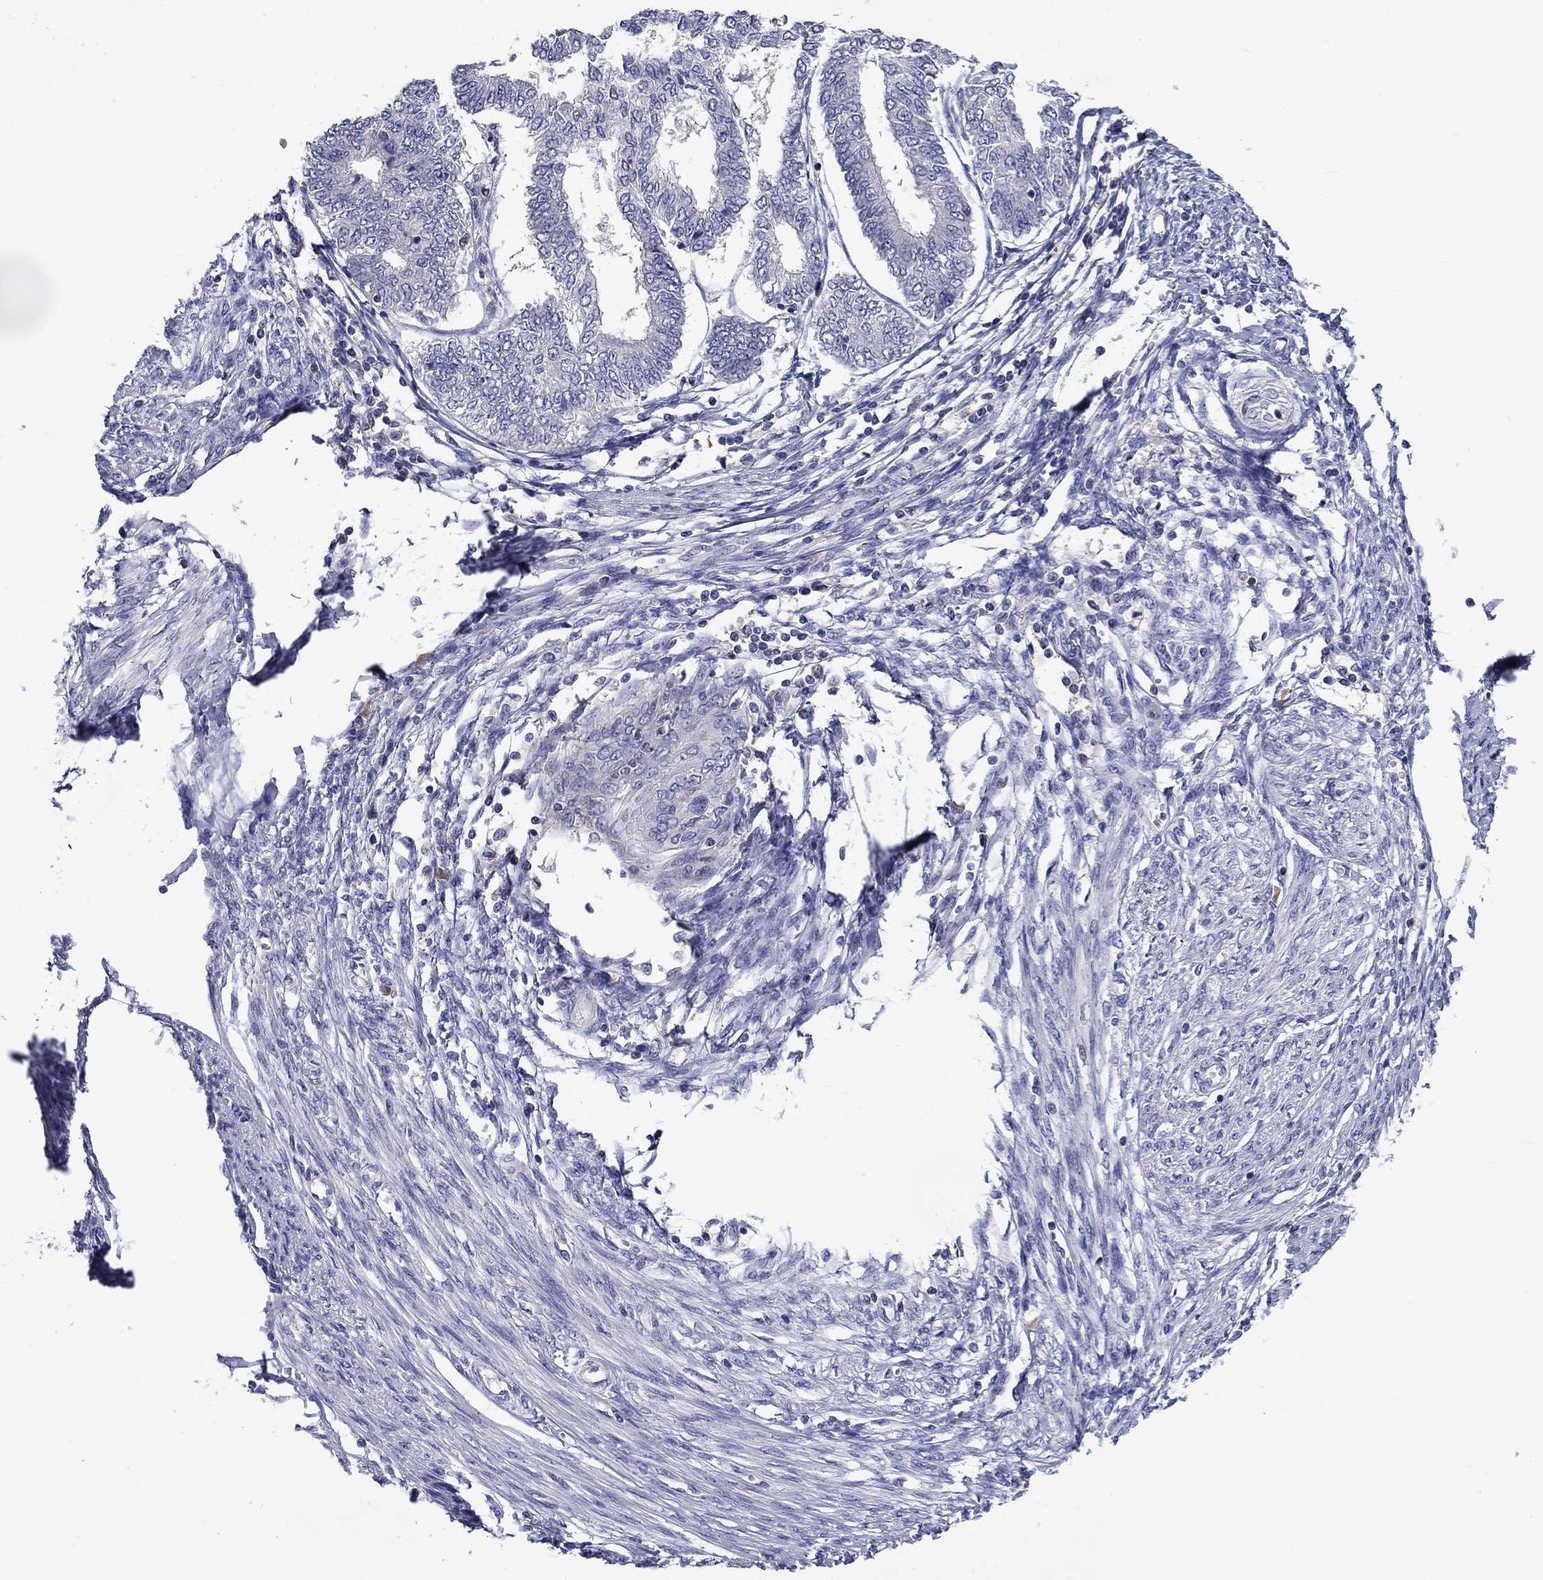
{"staining": {"intensity": "negative", "quantity": "none", "location": "none"}, "tissue": "endometrial cancer", "cell_type": "Tumor cells", "image_type": "cancer", "snomed": [{"axis": "morphology", "description": "Adenocarcinoma, NOS"}, {"axis": "topography", "description": "Endometrium"}], "caption": "Photomicrograph shows no protein staining in tumor cells of adenocarcinoma (endometrial) tissue. The staining is performed using DAB (3,3'-diaminobenzidine) brown chromogen with nuclei counter-stained in using hematoxylin.", "gene": "POU2F2", "patient": {"sex": "female", "age": 68}}